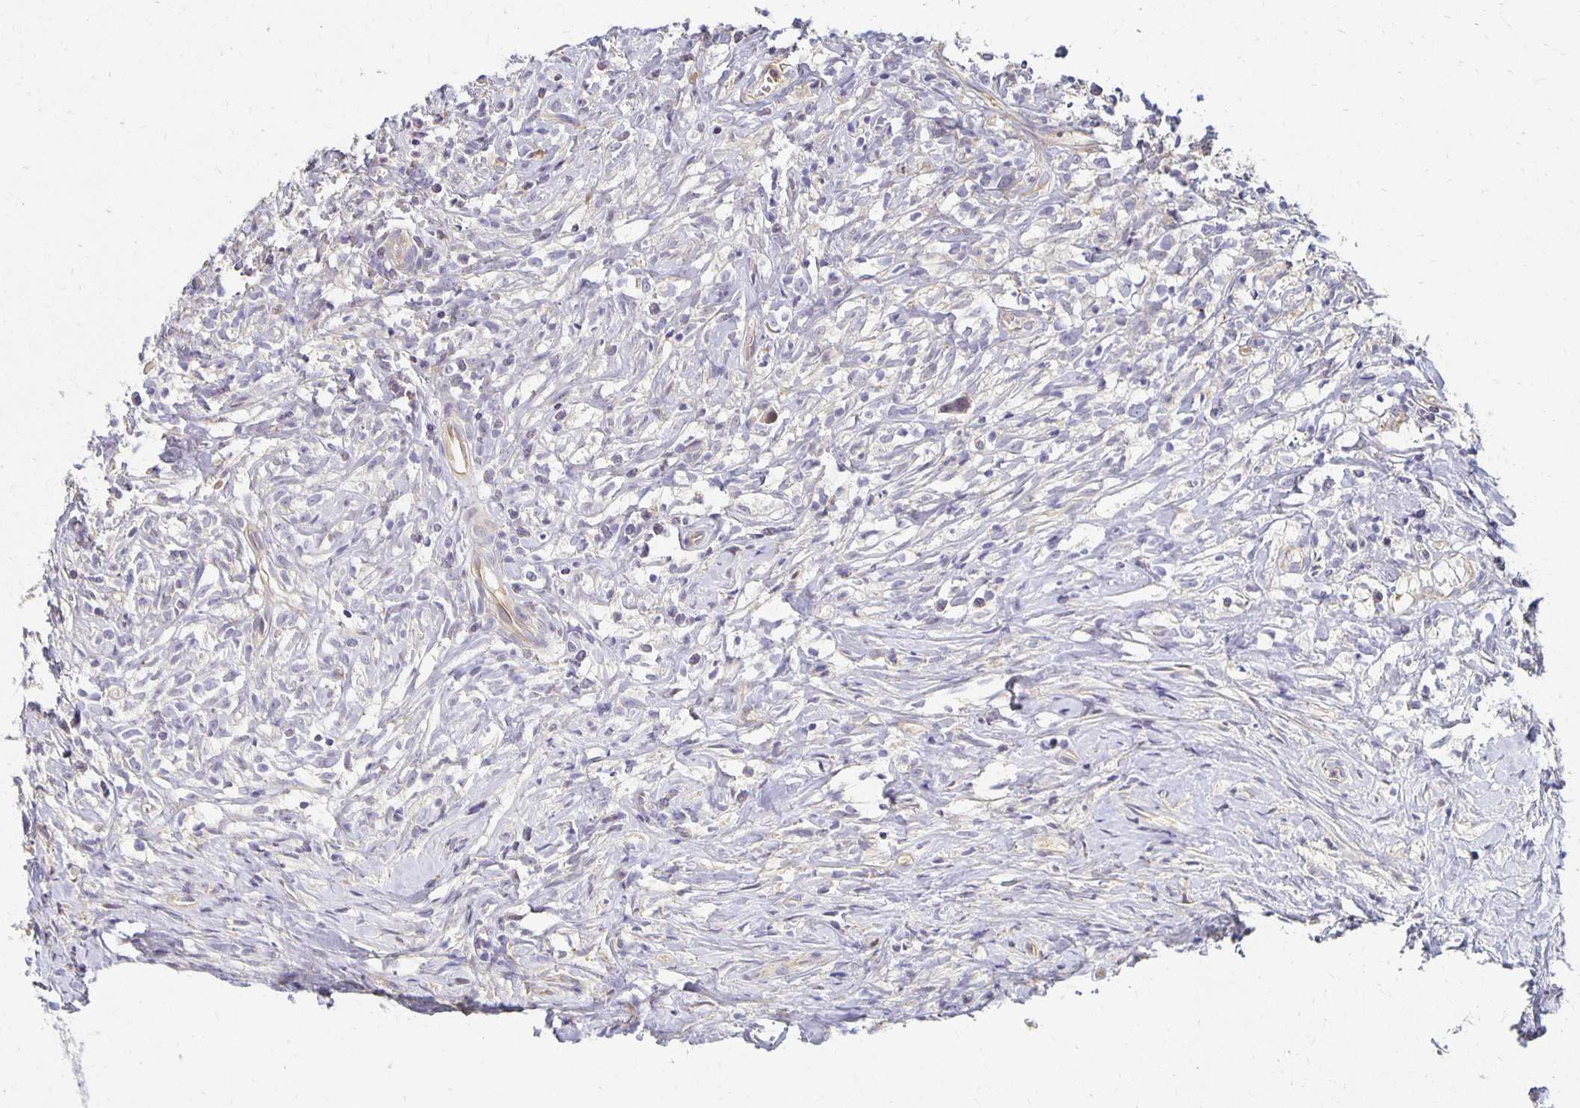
{"staining": {"intensity": "negative", "quantity": "none", "location": "none"}, "tissue": "lymphoma", "cell_type": "Tumor cells", "image_type": "cancer", "snomed": [{"axis": "morphology", "description": "Hodgkin's disease, NOS"}, {"axis": "topography", "description": "No Tissue"}], "caption": "IHC histopathology image of neoplastic tissue: Hodgkin's disease stained with DAB demonstrates no significant protein positivity in tumor cells.", "gene": "SORL1", "patient": {"sex": "female", "age": 21}}